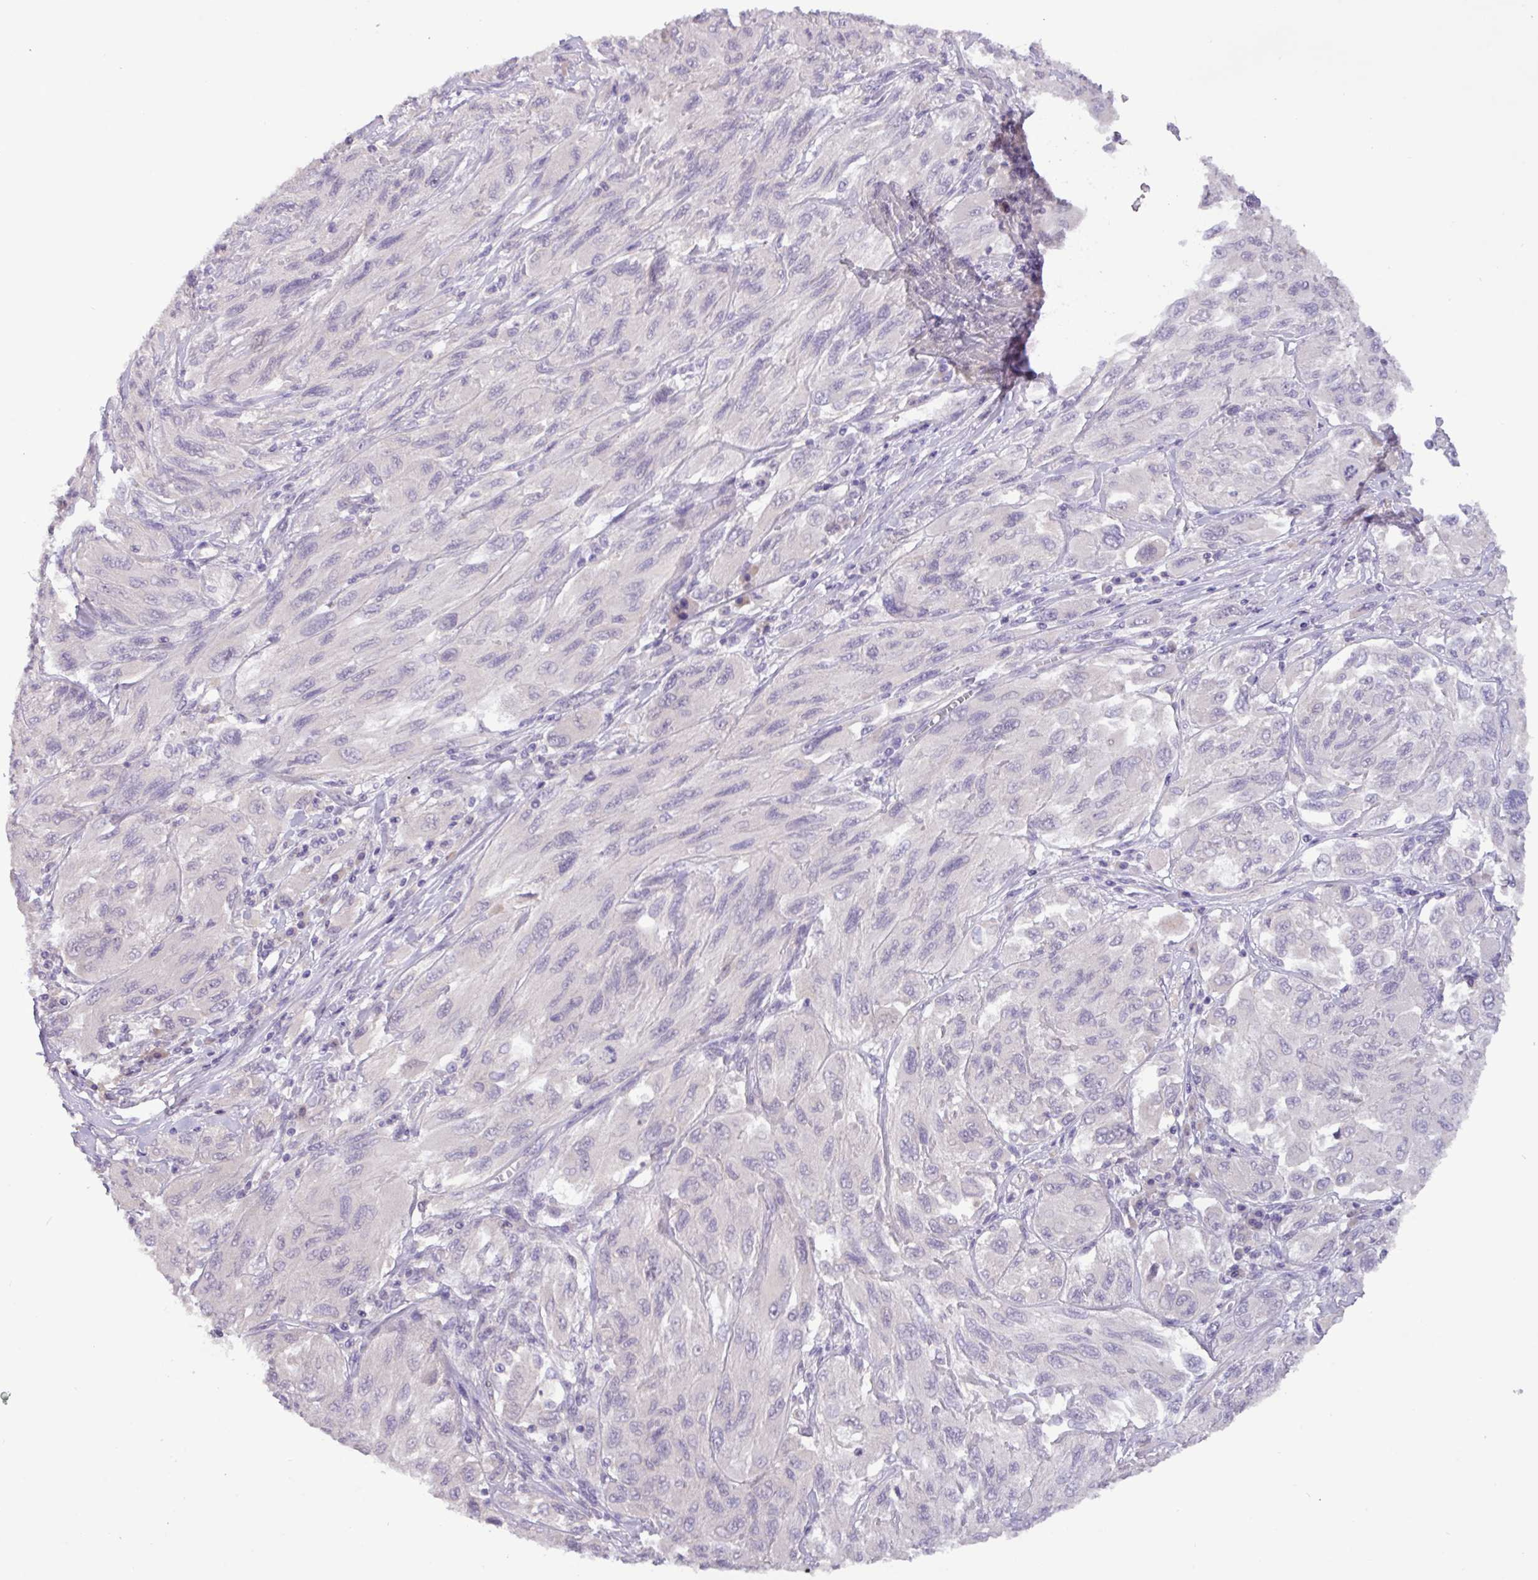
{"staining": {"intensity": "negative", "quantity": "none", "location": "none"}, "tissue": "melanoma", "cell_type": "Tumor cells", "image_type": "cancer", "snomed": [{"axis": "morphology", "description": "Malignant melanoma, NOS"}, {"axis": "topography", "description": "Skin"}], "caption": "This is a micrograph of immunohistochemistry (IHC) staining of malignant melanoma, which shows no staining in tumor cells.", "gene": "PAX8", "patient": {"sex": "female", "age": 91}}